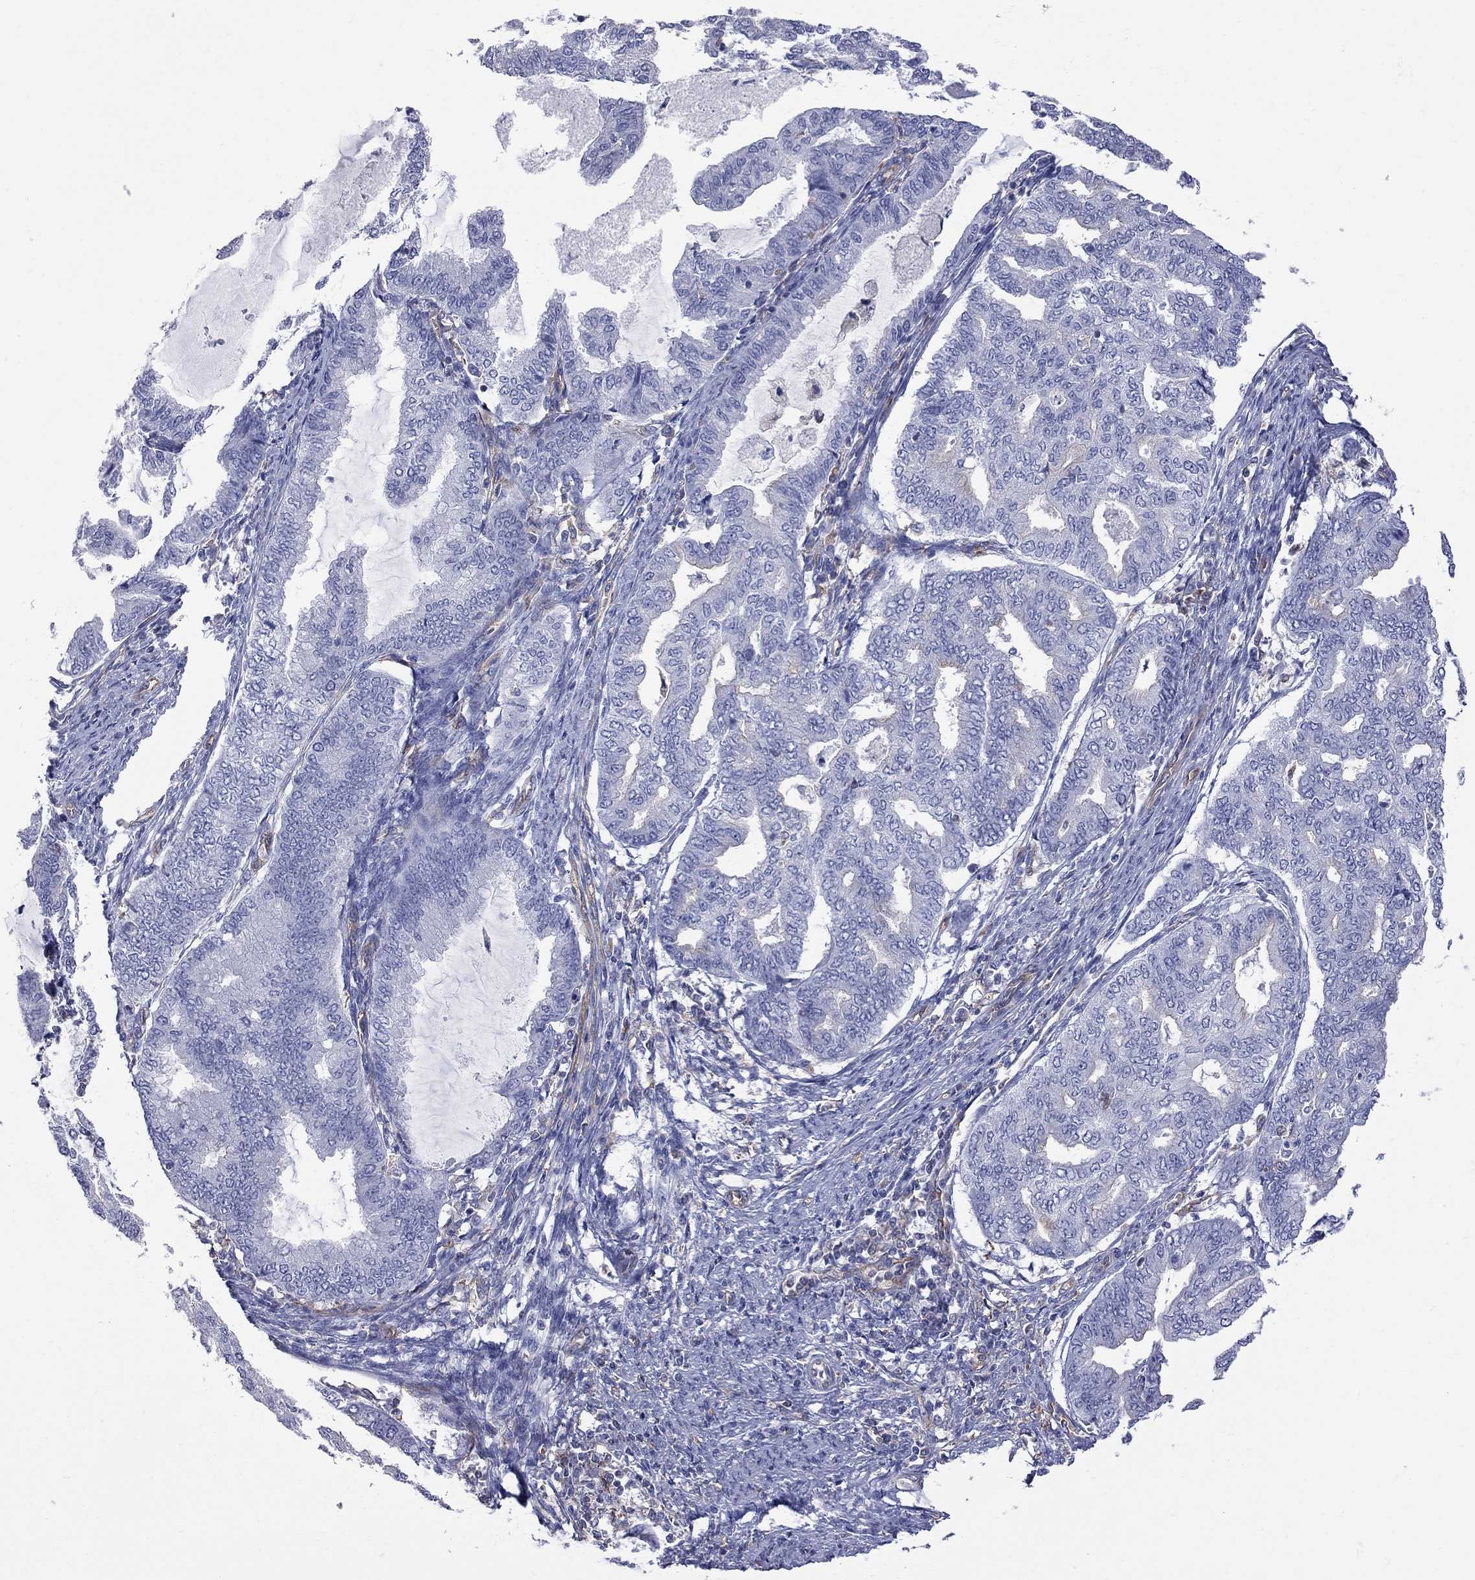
{"staining": {"intensity": "negative", "quantity": "none", "location": "none"}, "tissue": "endometrial cancer", "cell_type": "Tumor cells", "image_type": "cancer", "snomed": [{"axis": "morphology", "description": "Adenocarcinoma, NOS"}, {"axis": "topography", "description": "Endometrium"}], "caption": "Immunohistochemistry histopathology image of human endometrial cancer (adenocarcinoma) stained for a protein (brown), which reveals no staining in tumor cells.", "gene": "ABI3", "patient": {"sex": "female", "age": 79}}